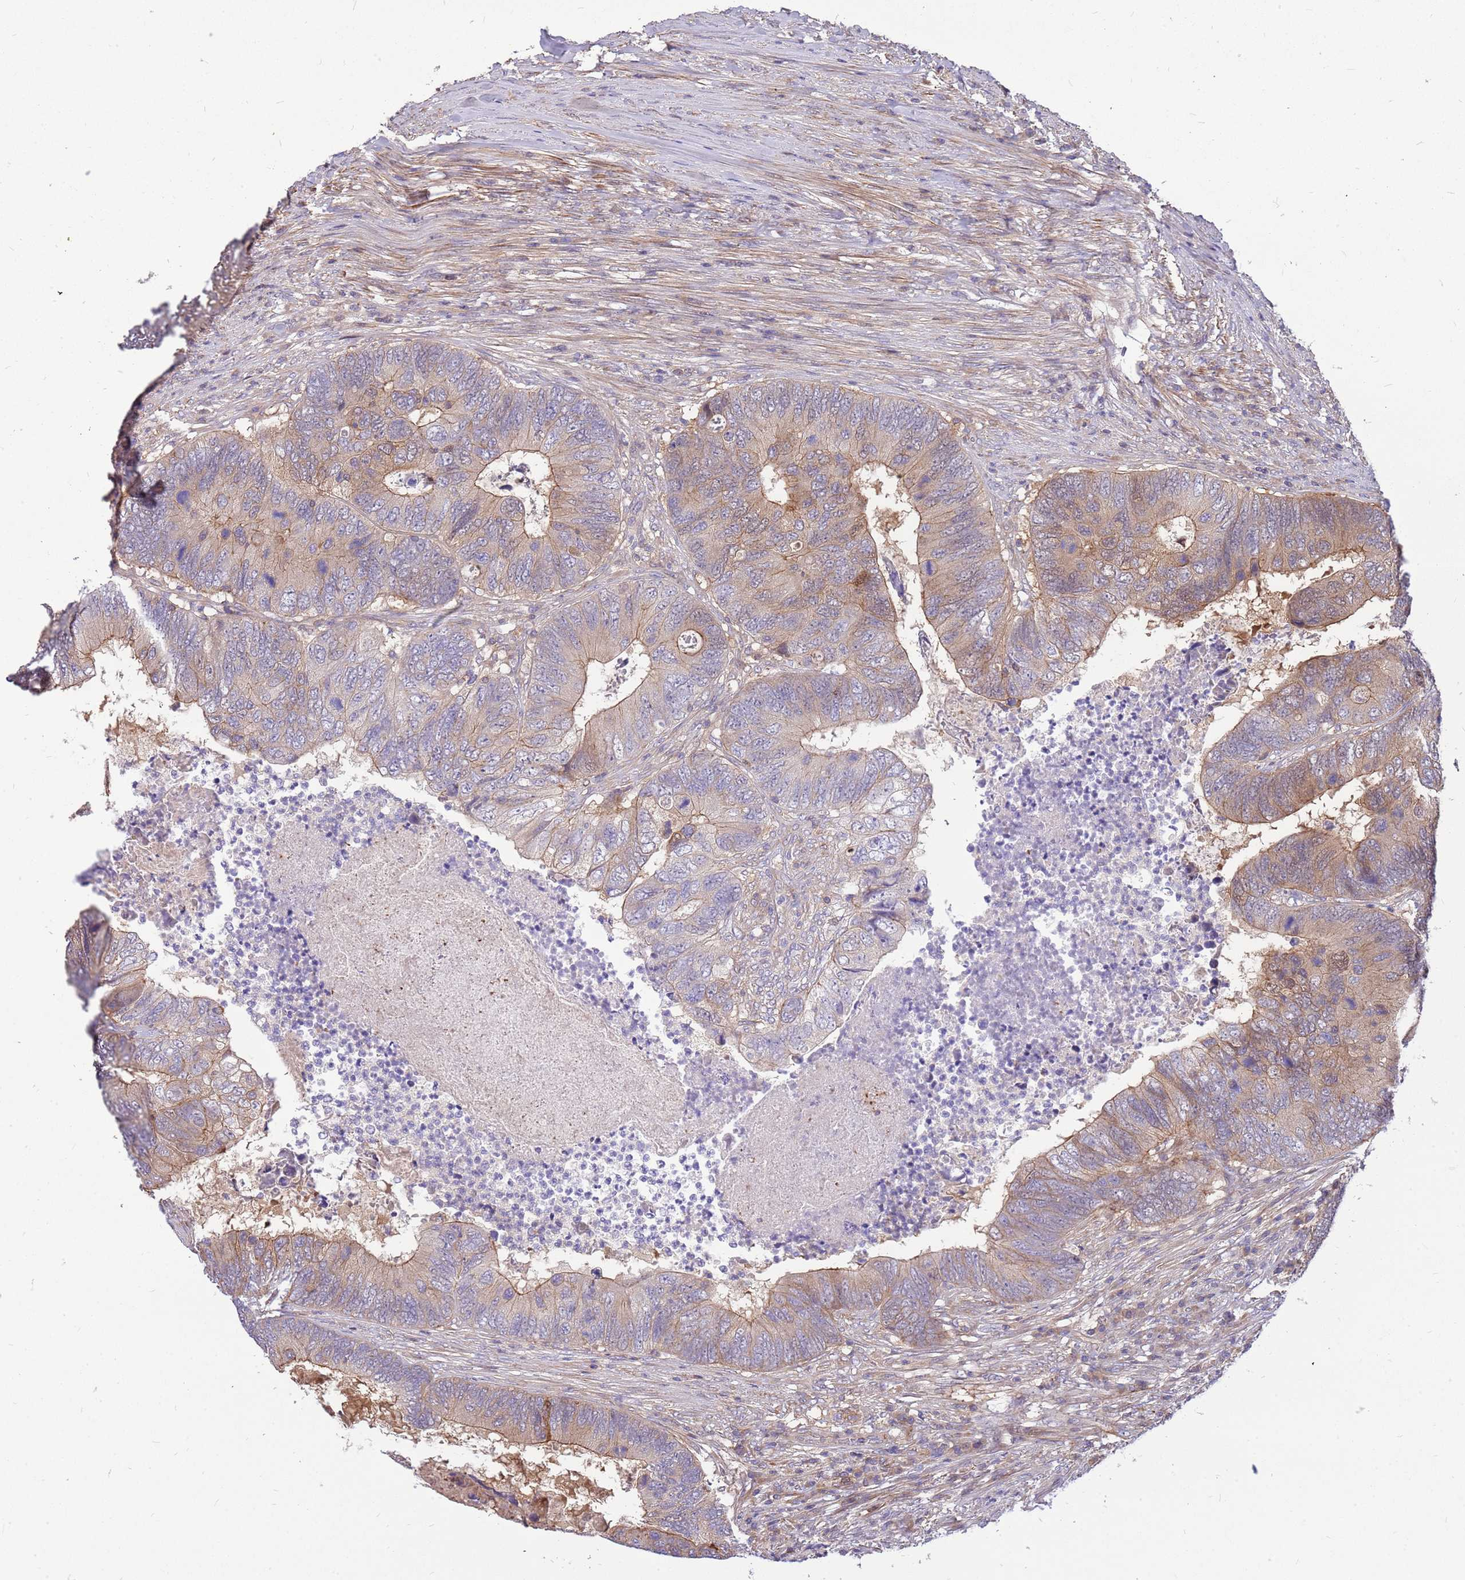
{"staining": {"intensity": "moderate", "quantity": ">75%", "location": "cytoplasmic/membranous"}, "tissue": "colorectal cancer", "cell_type": "Tumor cells", "image_type": "cancer", "snomed": [{"axis": "morphology", "description": "Adenocarcinoma, NOS"}, {"axis": "topography", "description": "Colon"}], "caption": "Immunohistochemical staining of colorectal cancer (adenocarcinoma) displays moderate cytoplasmic/membranous protein expression in about >75% of tumor cells. (DAB (3,3'-diaminobenzidine) = brown stain, brightfield microscopy at high magnification).", "gene": "MVD", "patient": {"sex": "female", "age": 67}}